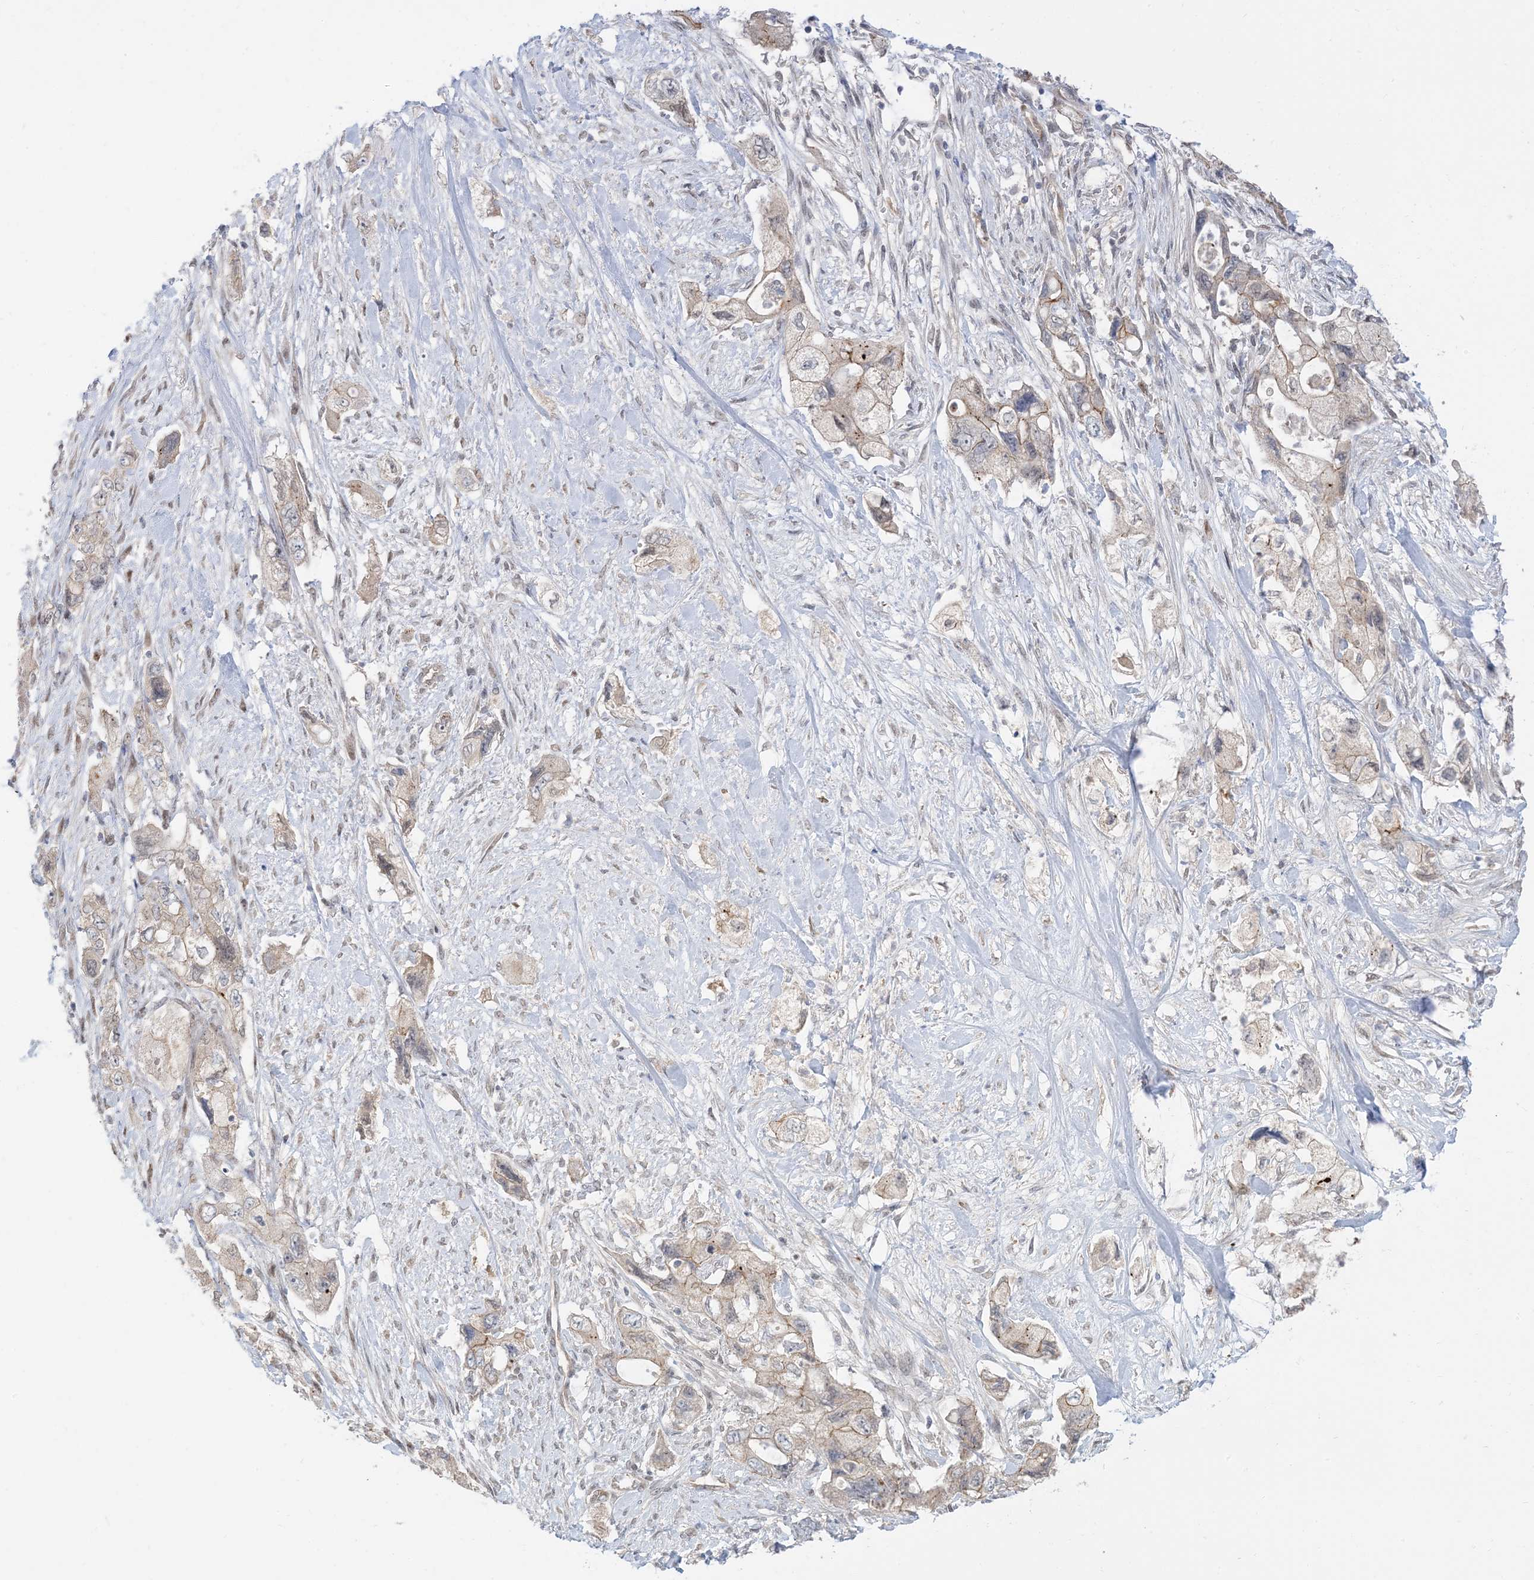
{"staining": {"intensity": "weak", "quantity": "<25%", "location": "cytoplasmic/membranous"}, "tissue": "pancreatic cancer", "cell_type": "Tumor cells", "image_type": "cancer", "snomed": [{"axis": "morphology", "description": "Adenocarcinoma, NOS"}, {"axis": "topography", "description": "Pancreas"}], "caption": "The histopathology image reveals no significant positivity in tumor cells of pancreatic cancer.", "gene": "RIN1", "patient": {"sex": "female", "age": 73}}